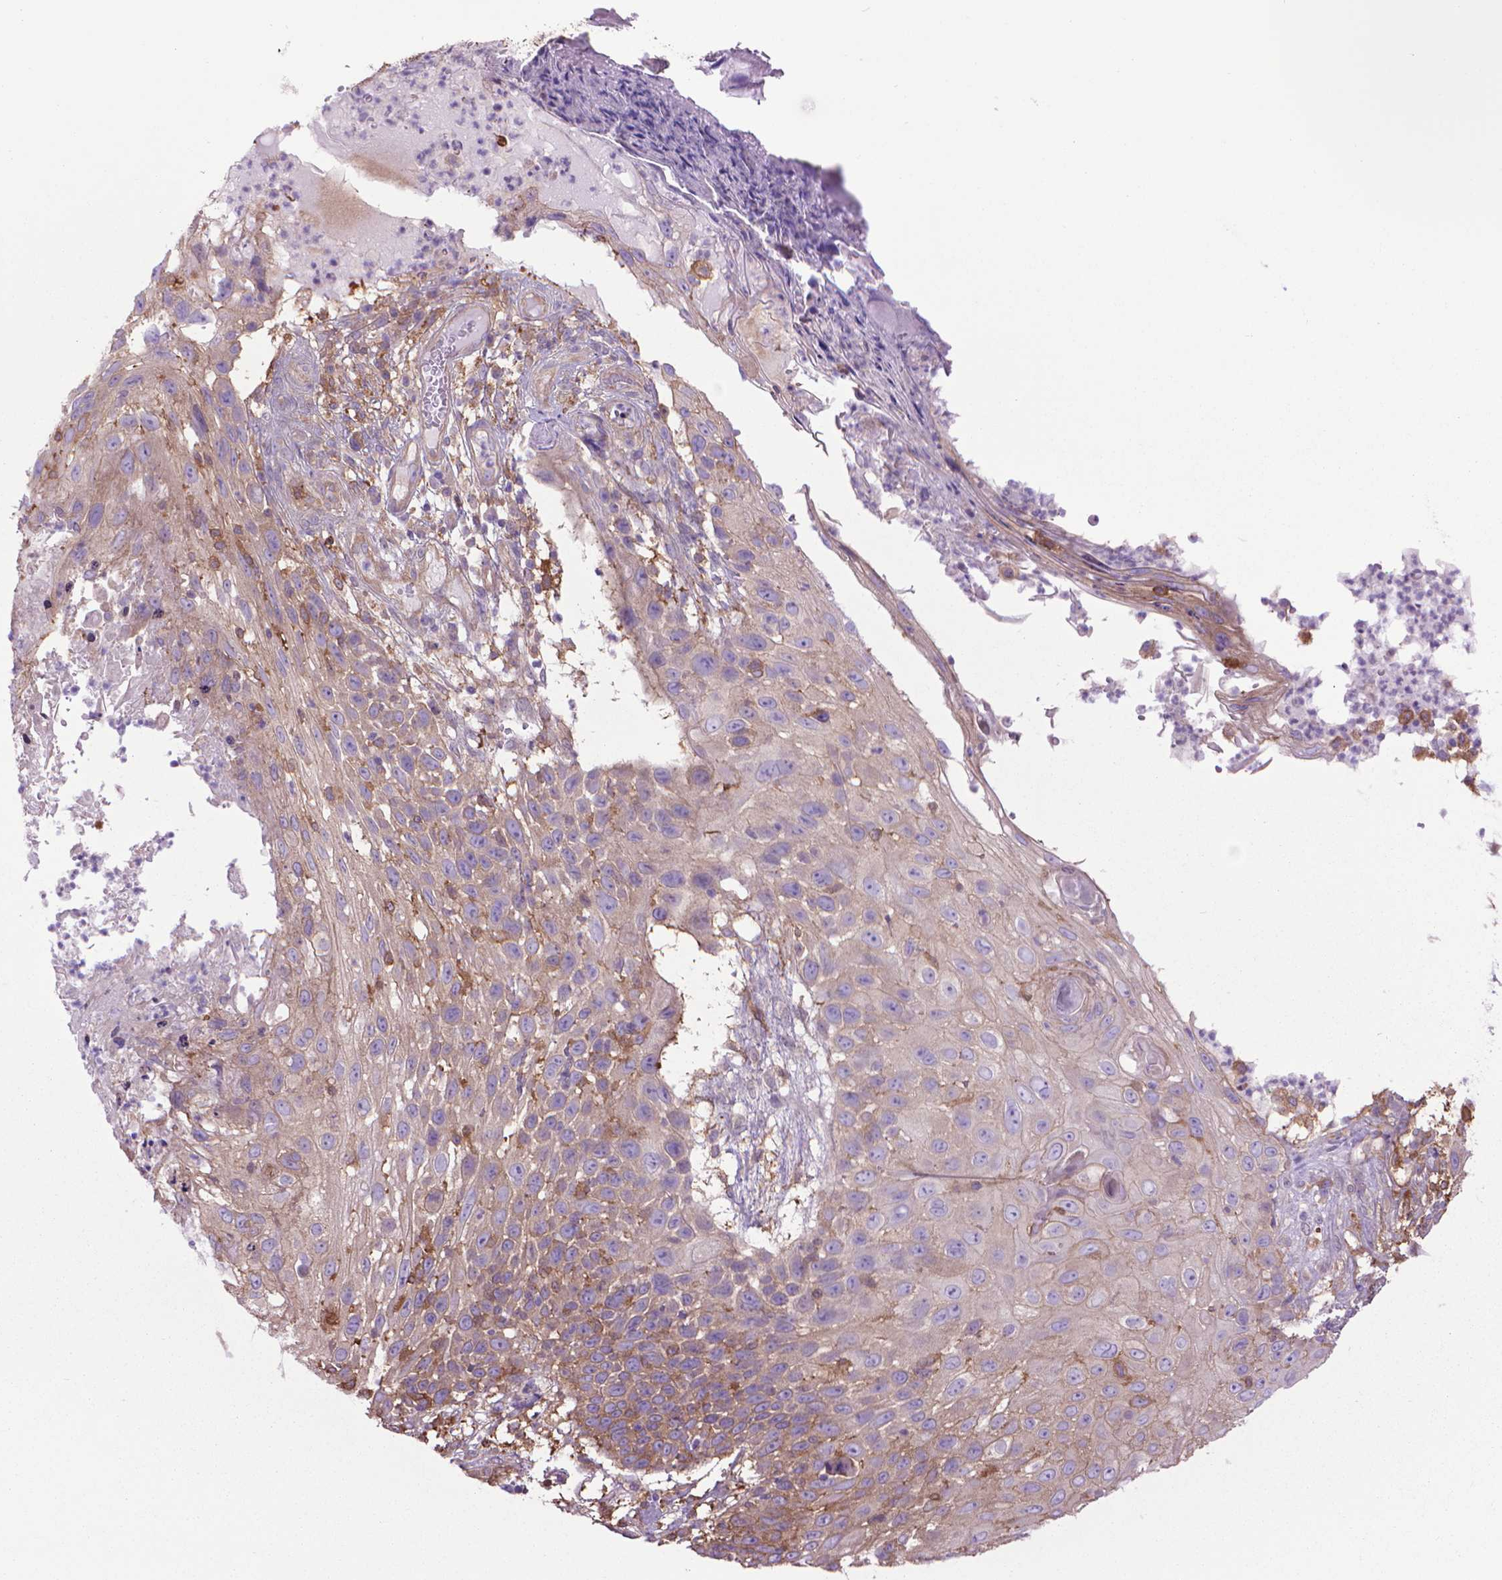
{"staining": {"intensity": "weak", "quantity": "<25%", "location": "cytoplasmic/membranous"}, "tissue": "skin cancer", "cell_type": "Tumor cells", "image_type": "cancer", "snomed": [{"axis": "morphology", "description": "Squamous cell carcinoma, NOS"}, {"axis": "topography", "description": "Skin"}], "caption": "DAB (3,3'-diaminobenzidine) immunohistochemical staining of human skin squamous cell carcinoma exhibits no significant staining in tumor cells. The staining is performed using DAB brown chromogen with nuclei counter-stained in using hematoxylin.", "gene": "CORO1B", "patient": {"sex": "male", "age": 92}}